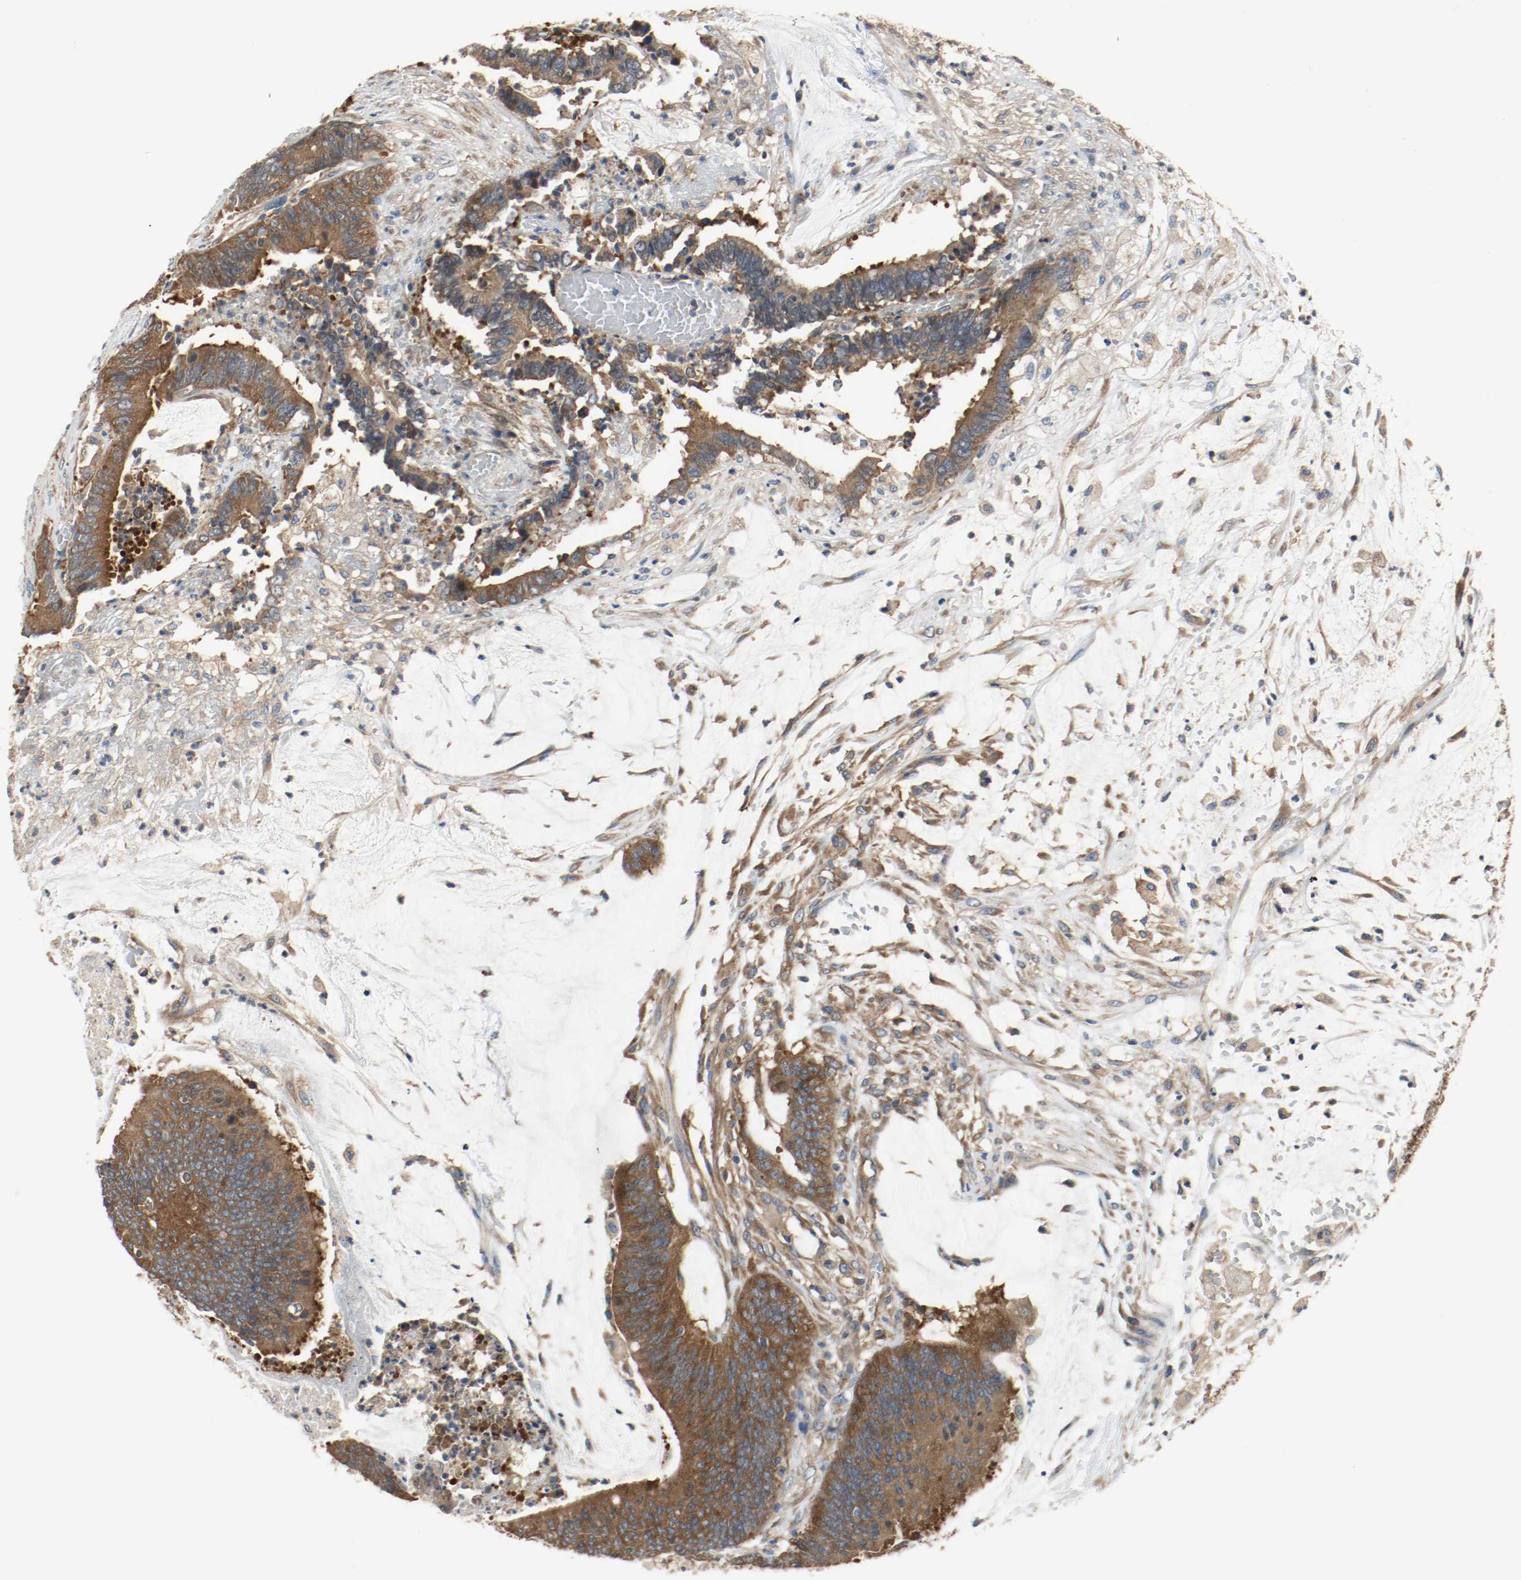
{"staining": {"intensity": "strong", "quantity": ">75%", "location": "cytoplasmic/membranous"}, "tissue": "colorectal cancer", "cell_type": "Tumor cells", "image_type": "cancer", "snomed": [{"axis": "morphology", "description": "Adenocarcinoma, NOS"}, {"axis": "topography", "description": "Rectum"}], "caption": "IHC photomicrograph of colorectal adenocarcinoma stained for a protein (brown), which demonstrates high levels of strong cytoplasmic/membranous staining in about >75% of tumor cells.", "gene": "HGS", "patient": {"sex": "female", "age": 66}}